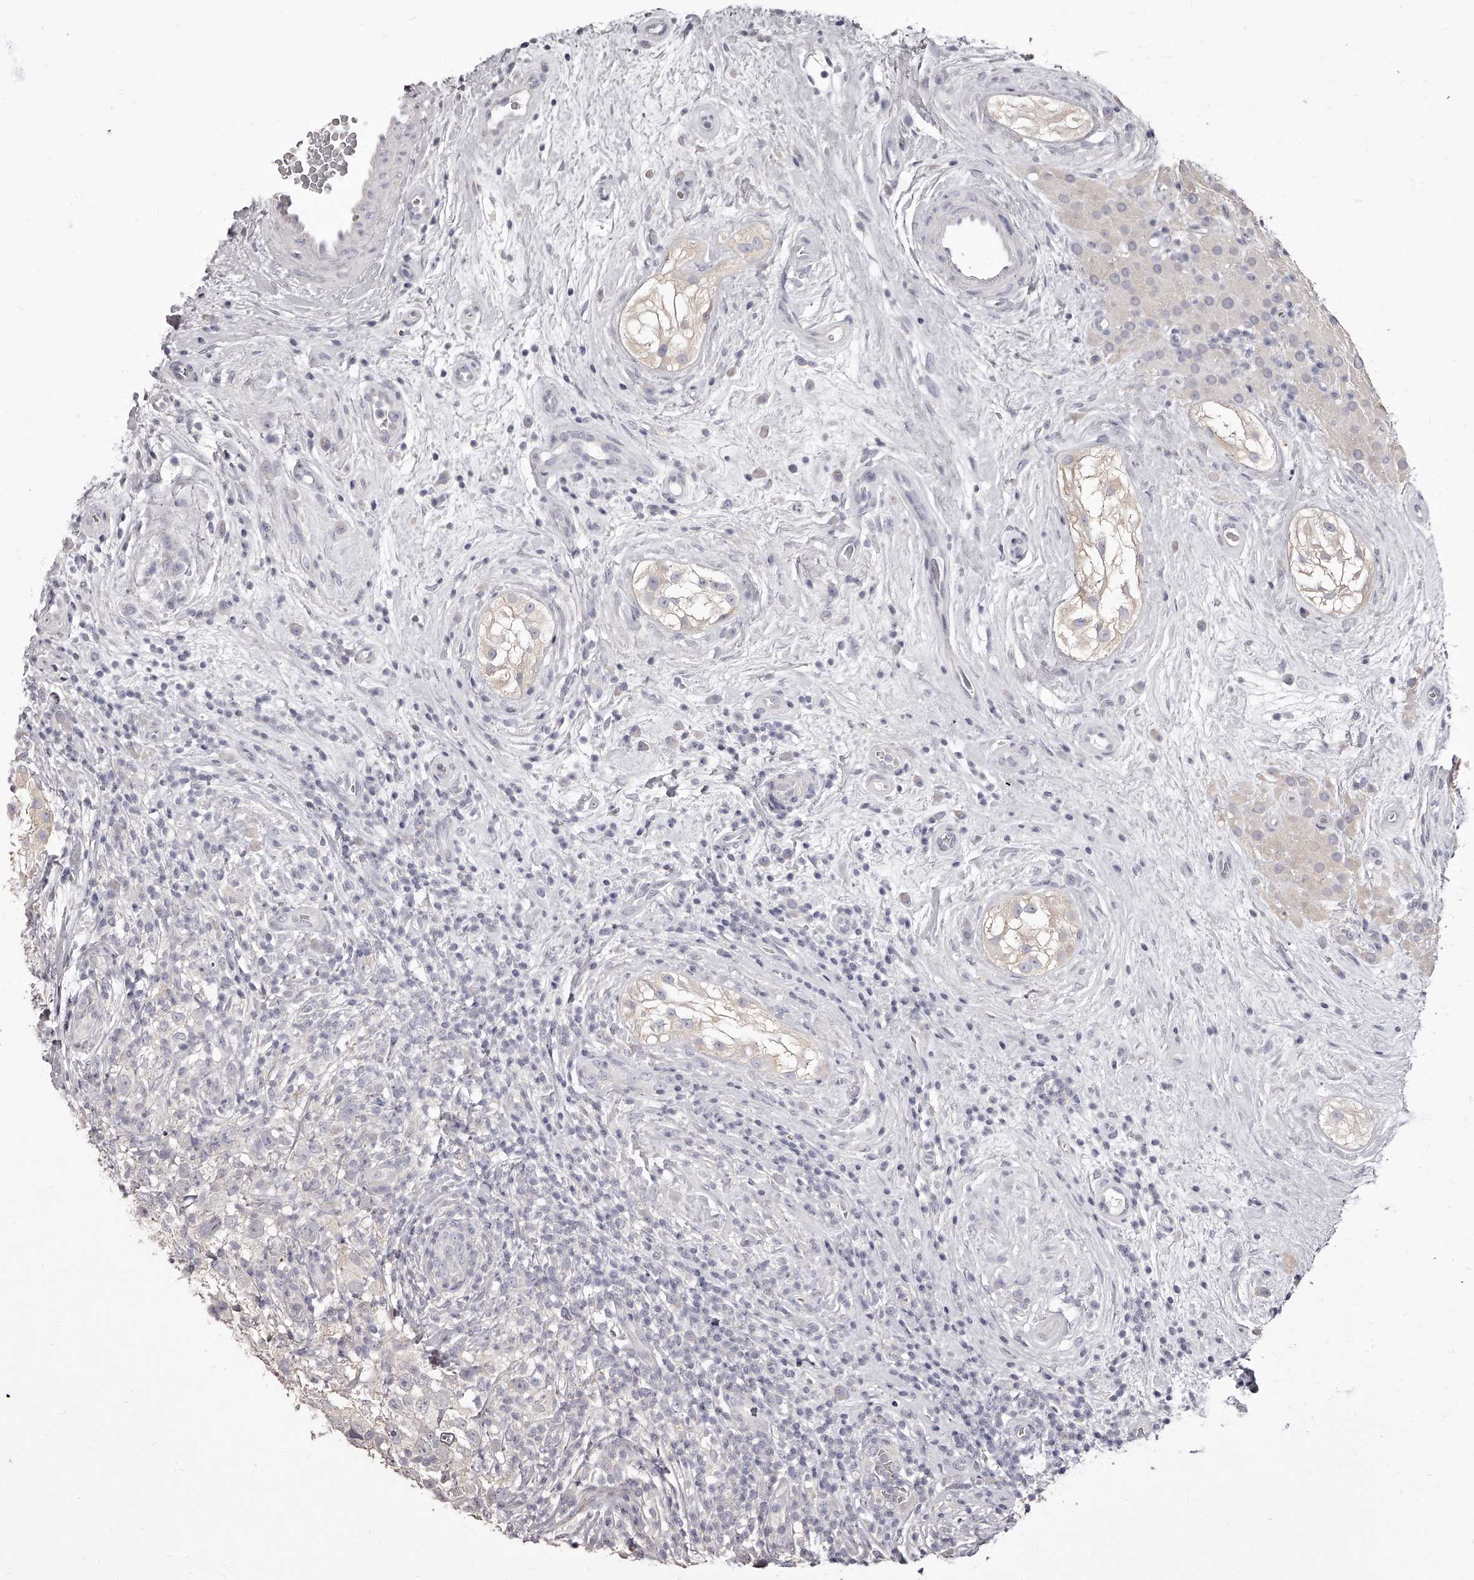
{"staining": {"intensity": "negative", "quantity": "none", "location": "none"}, "tissue": "testis cancer", "cell_type": "Tumor cells", "image_type": "cancer", "snomed": [{"axis": "morphology", "description": "Seminoma, NOS"}, {"axis": "topography", "description": "Testis"}], "caption": "DAB (3,3'-diaminobenzidine) immunohistochemical staining of human testis cancer (seminoma) displays no significant expression in tumor cells.", "gene": "APEH", "patient": {"sex": "male", "age": 49}}